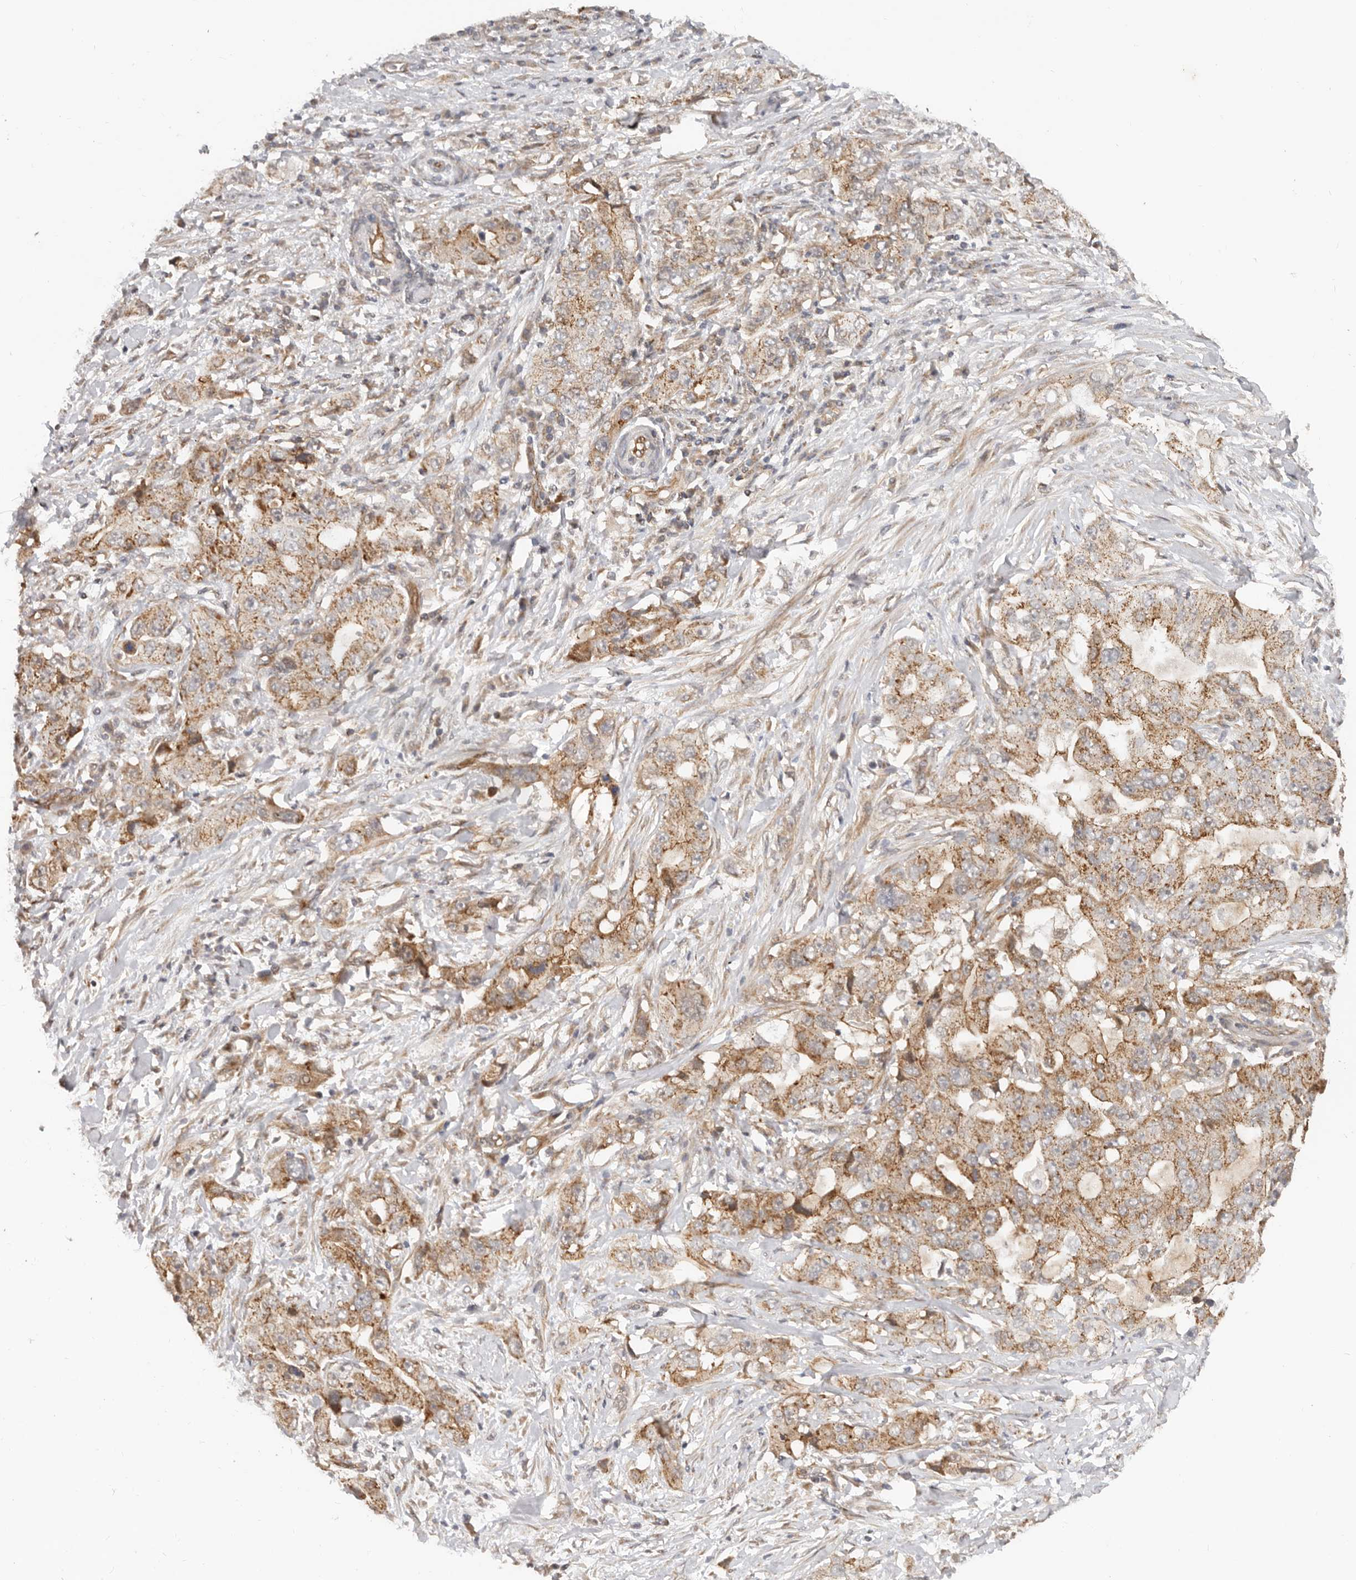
{"staining": {"intensity": "moderate", "quantity": ">75%", "location": "cytoplasmic/membranous"}, "tissue": "lung cancer", "cell_type": "Tumor cells", "image_type": "cancer", "snomed": [{"axis": "morphology", "description": "Adenocarcinoma, NOS"}, {"axis": "topography", "description": "Lung"}], "caption": "Tumor cells show moderate cytoplasmic/membranous positivity in approximately >75% of cells in lung cancer.", "gene": "USP49", "patient": {"sex": "female", "age": 51}}